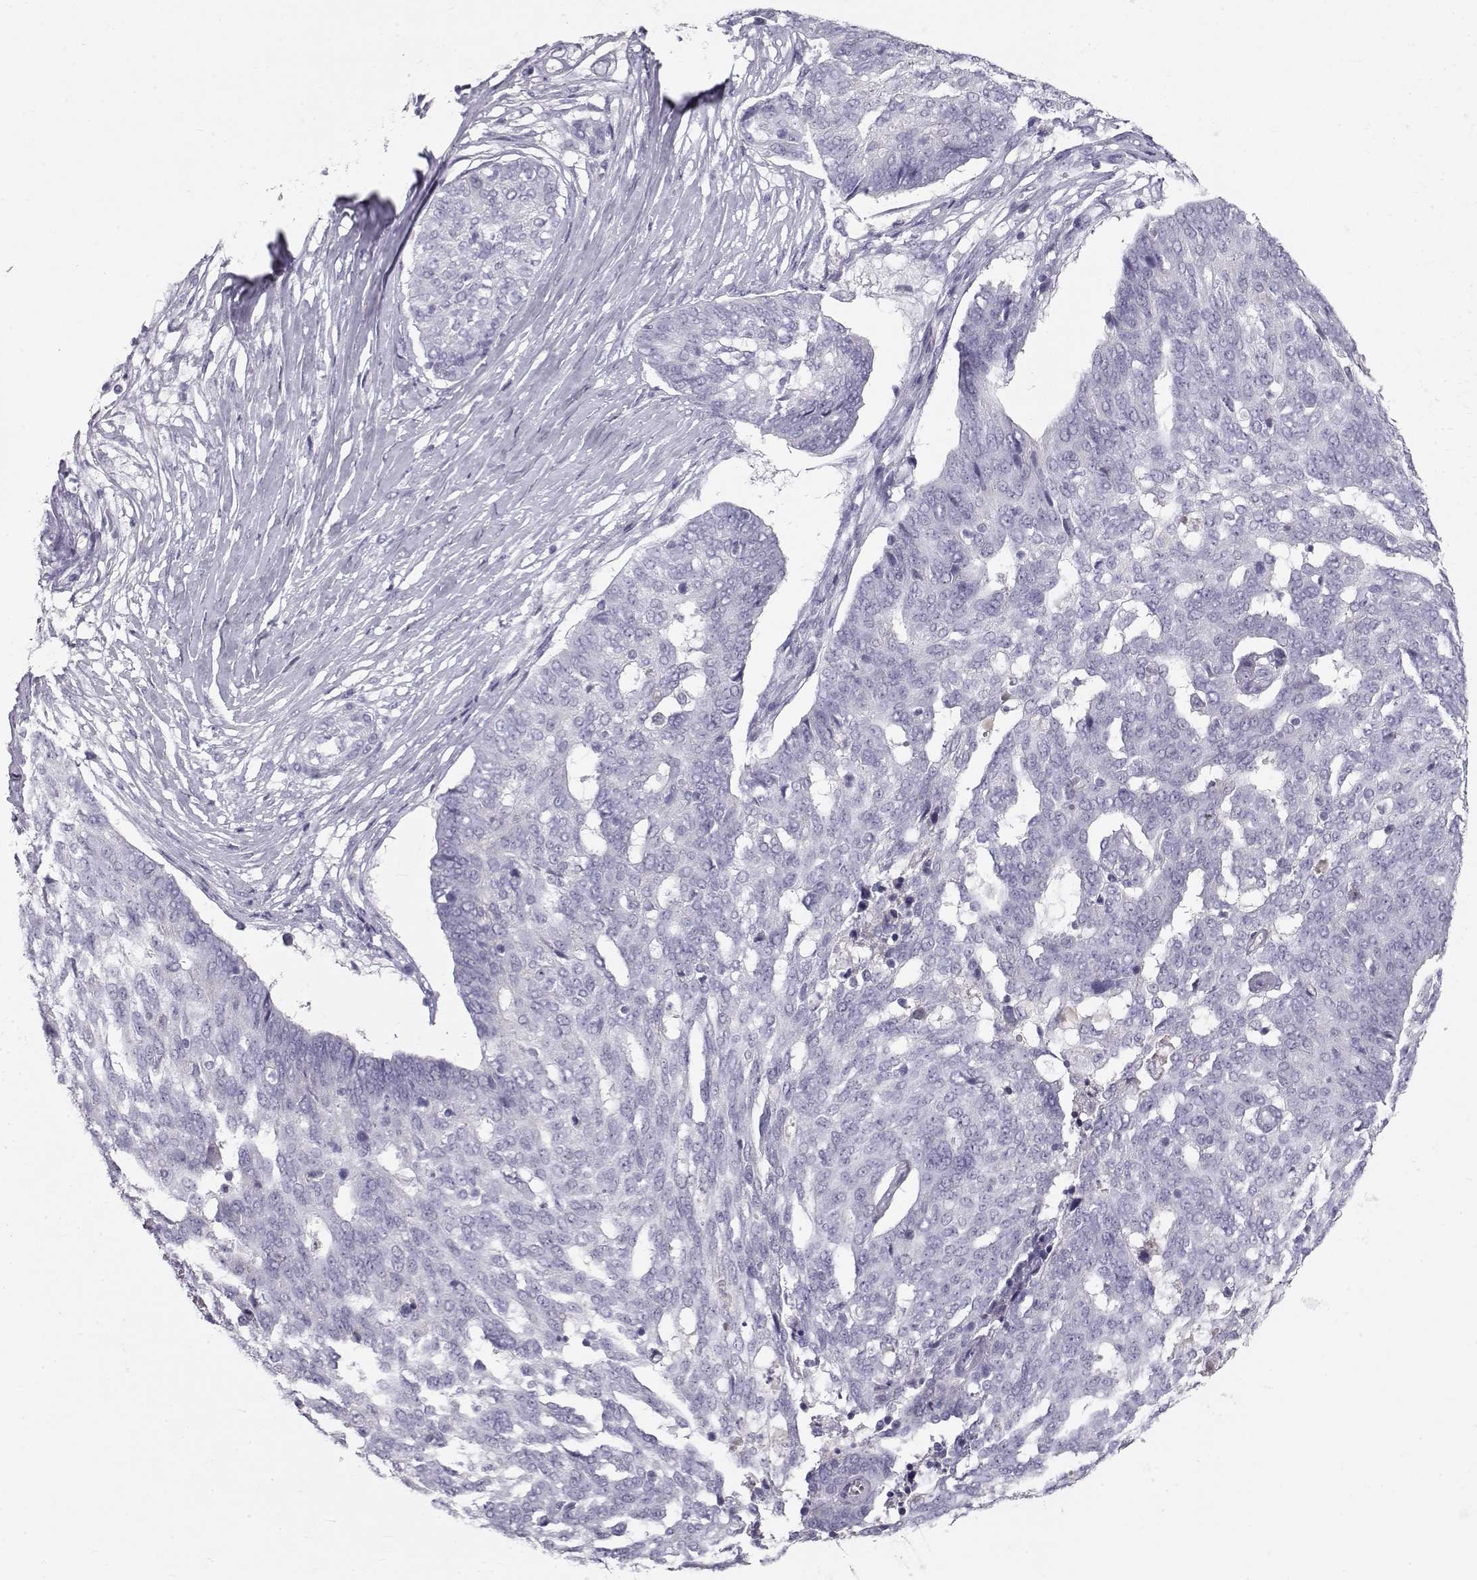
{"staining": {"intensity": "negative", "quantity": "none", "location": "none"}, "tissue": "ovarian cancer", "cell_type": "Tumor cells", "image_type": "cancer", "snomed": [{"axis": "morphology", "description": "Cystadenocarcinoma, serous, NOS"}, {"axis": "topography", "description": "Ovary"}], "caption": "Human ovarian serous cystadenocarcinoma stained for a protein using IHC displays no positivity in tumor cells.", "gene": "GPR26", "patient": {"sex": "female", "age": 67}}